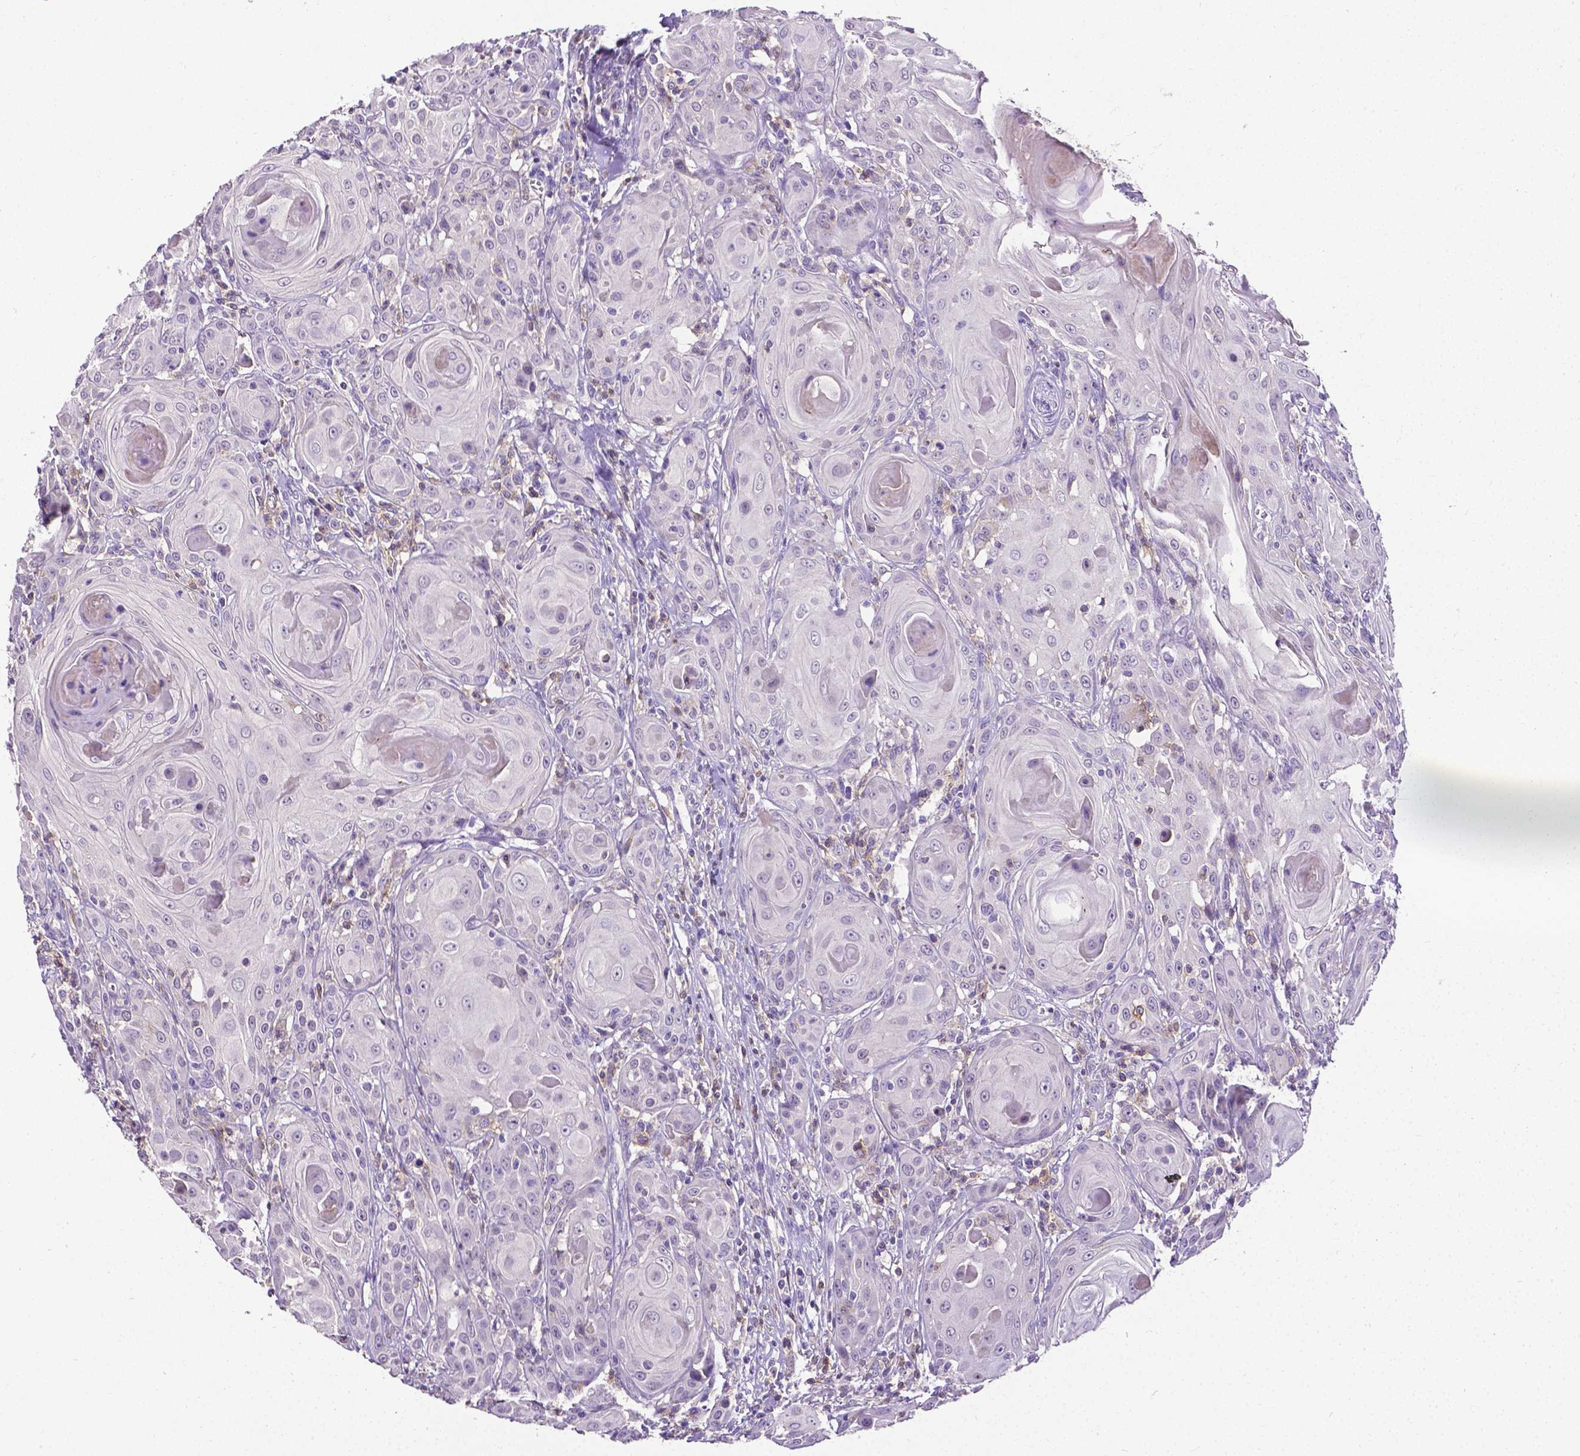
{"staining": {"intensity": "negative", "quantity": "none", "location": "none"}, "tissue": "head and neck cancer", "cell_type": "Tumor cells", "image_type": "cancer", "snomed": [{"axis": "morphology", "description": "Squamous cell carcinoma, NOS"}, {"axis": "topography", "description": "Head-Neck"}], "caption": "Human head and neck cancer stained for a protein using immunohistochemistry (IHC) shows no positivity in tumor cells.", "gene": "CD4", "patient": {"sex": "female", "age": 80}}